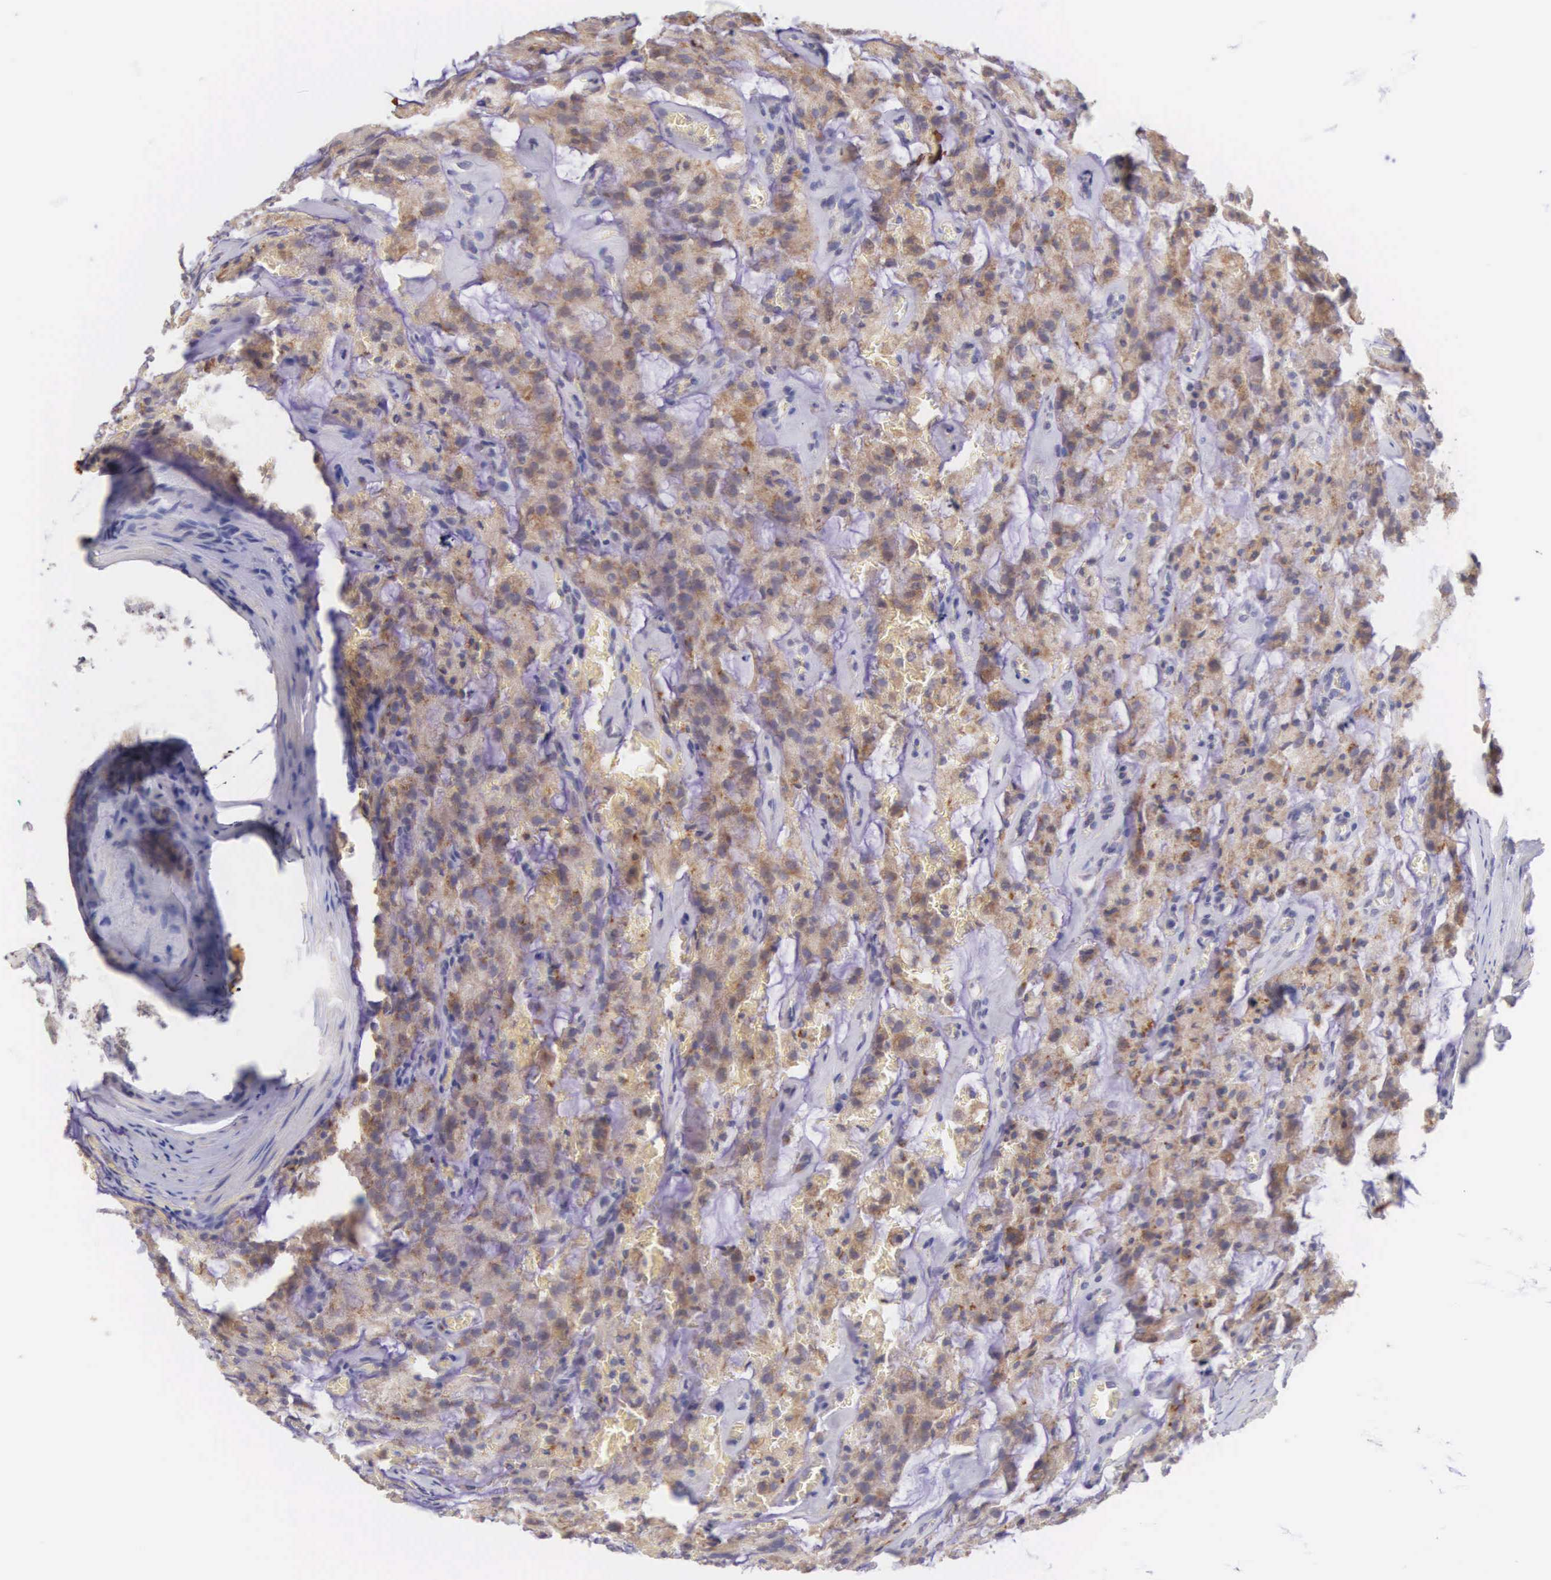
{"staining": {"intensity": "weak", "quantity": ">75%", "location": "cytoplasmic/membranous"}, "tissue": "prostate cancer", "cell_type": "Tumor cells", "image_type": "cancer", "snomed": [{"axis": "morphology", "description": "Adenocarcinoma, Medium grade"}, {"axis": "topography", "description": "Prostate"}], "caption": "Protein staining displays weak cytoplasmic/membranous expression in about >75% of tumor cells in prostate cancer.", "gene": "NSDHL", "patient": {"sex": "male", "age": 60}}